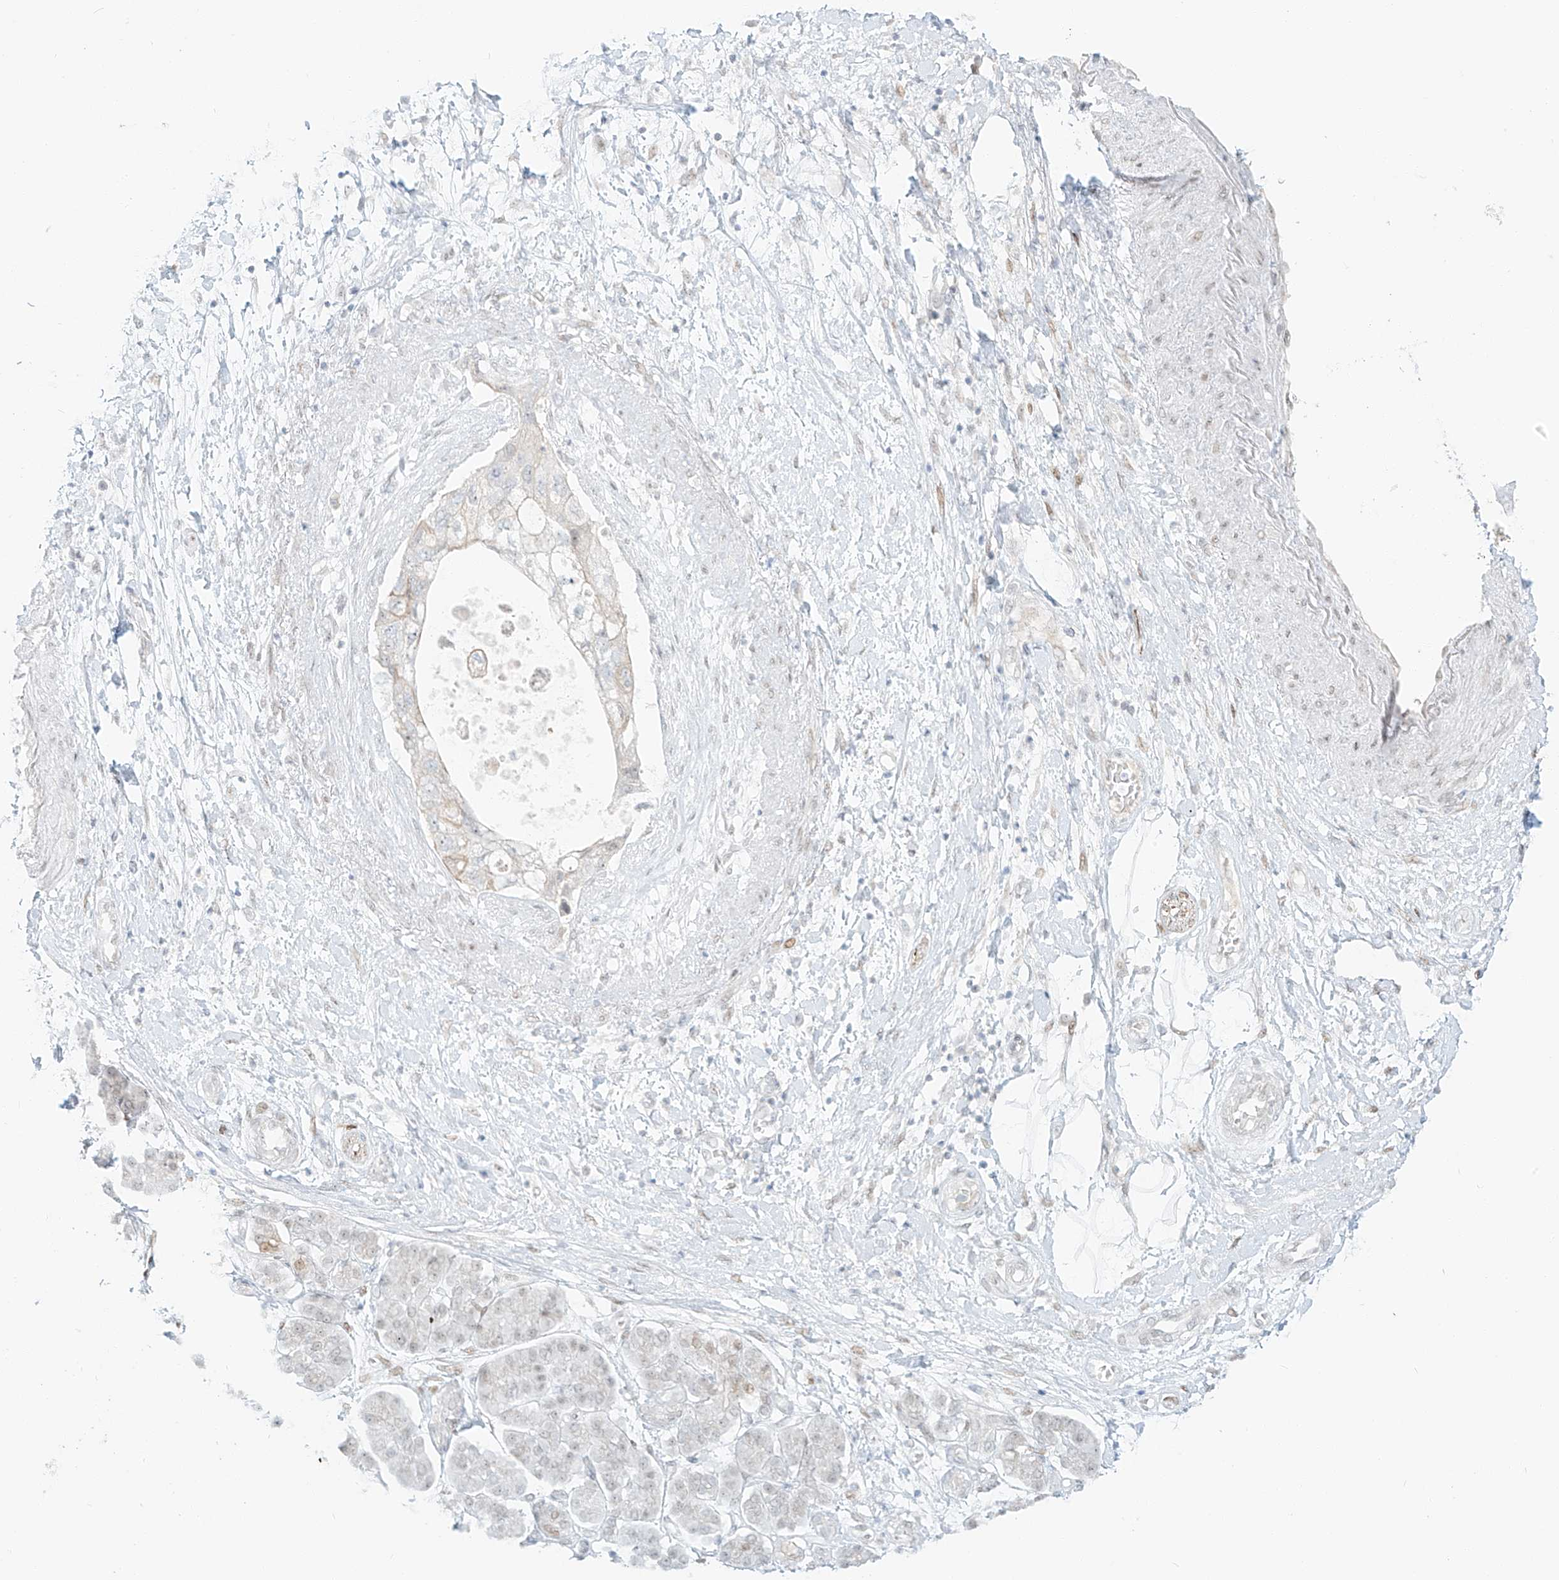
{"staining": {"intensity": "weak", "quantity": "<25%", "location": "nuclear"}, "tissue": "pancreatic cancer", "cell_type": "Tumor cells", "image_type": "cancer", "snomed": [{"axis": "morphology", "description": "Adenocarcinoma, NOS"}, {"axis": "topography", "description": "Pancreas"}], "caption": "Image shows no protein positivity in tumor cells of pancreatic adenocarcinoma tissue.", "gene": "ZNF774", "patient": {"sex": "female", "age": 73}}